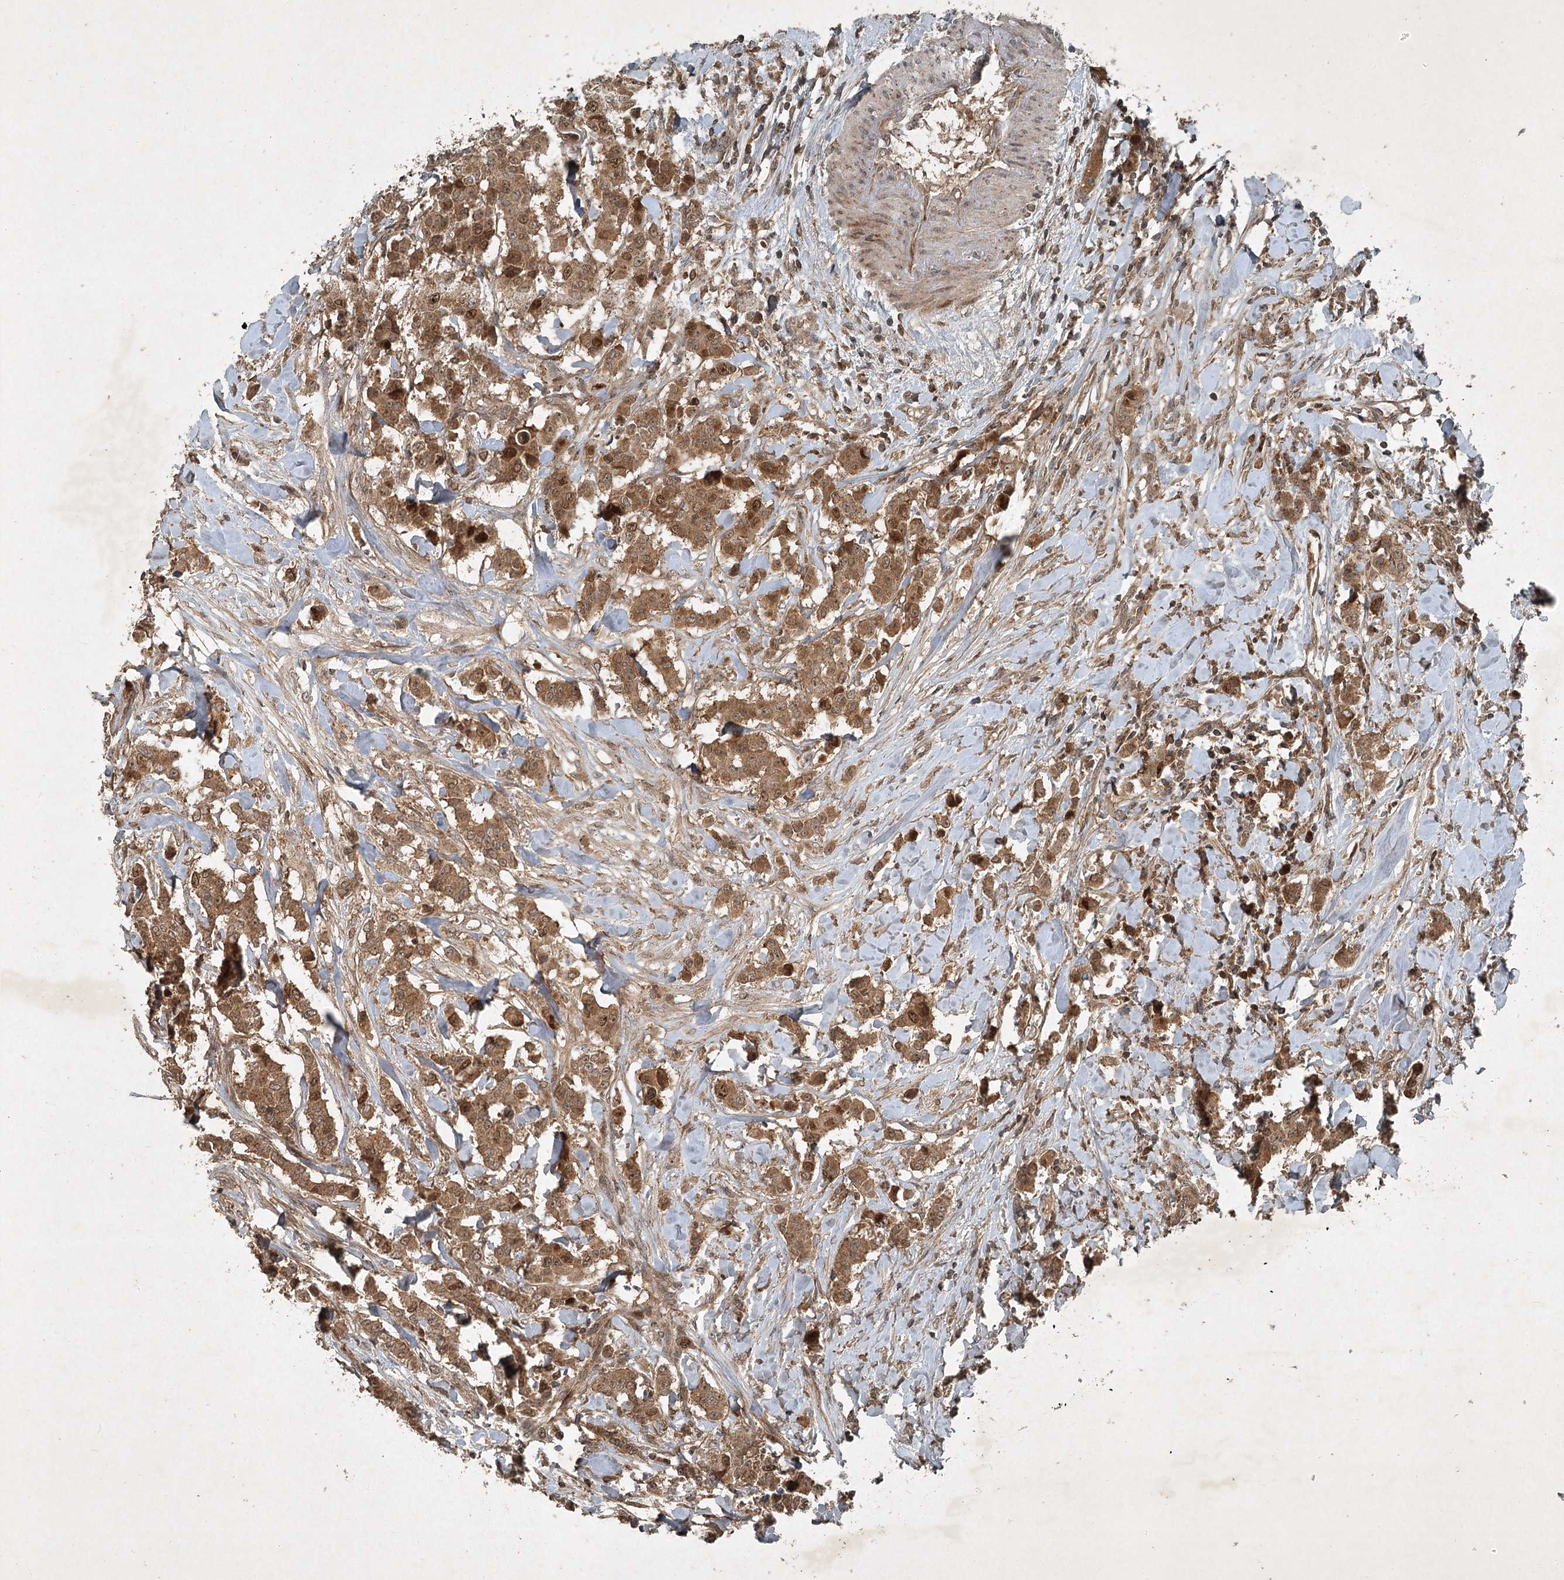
{"staining": {"intensity": "moderate", "quantity": ">75%", "location": "cytoplasmic/membranous,nuclear"}, "tissue": "breast cancer", "cell_type": "Tumor cells", "image_type": "cancer", "snomed": [{"axis": "morphology", "description": "Duct carcinoma"}, {"axis": "topography", "description": "Breast"}], "caption": "Immunohistochemistry (IHC) (DAB (3,3'-diaminobenzidine)) staining of human breast cancer displays moderate cytoplasmic/membranous and nuclear protein expression in approximately >75% of tumor cells.", "gene": "UNC93A", "patient": {"sex": "female", "age": 40}}